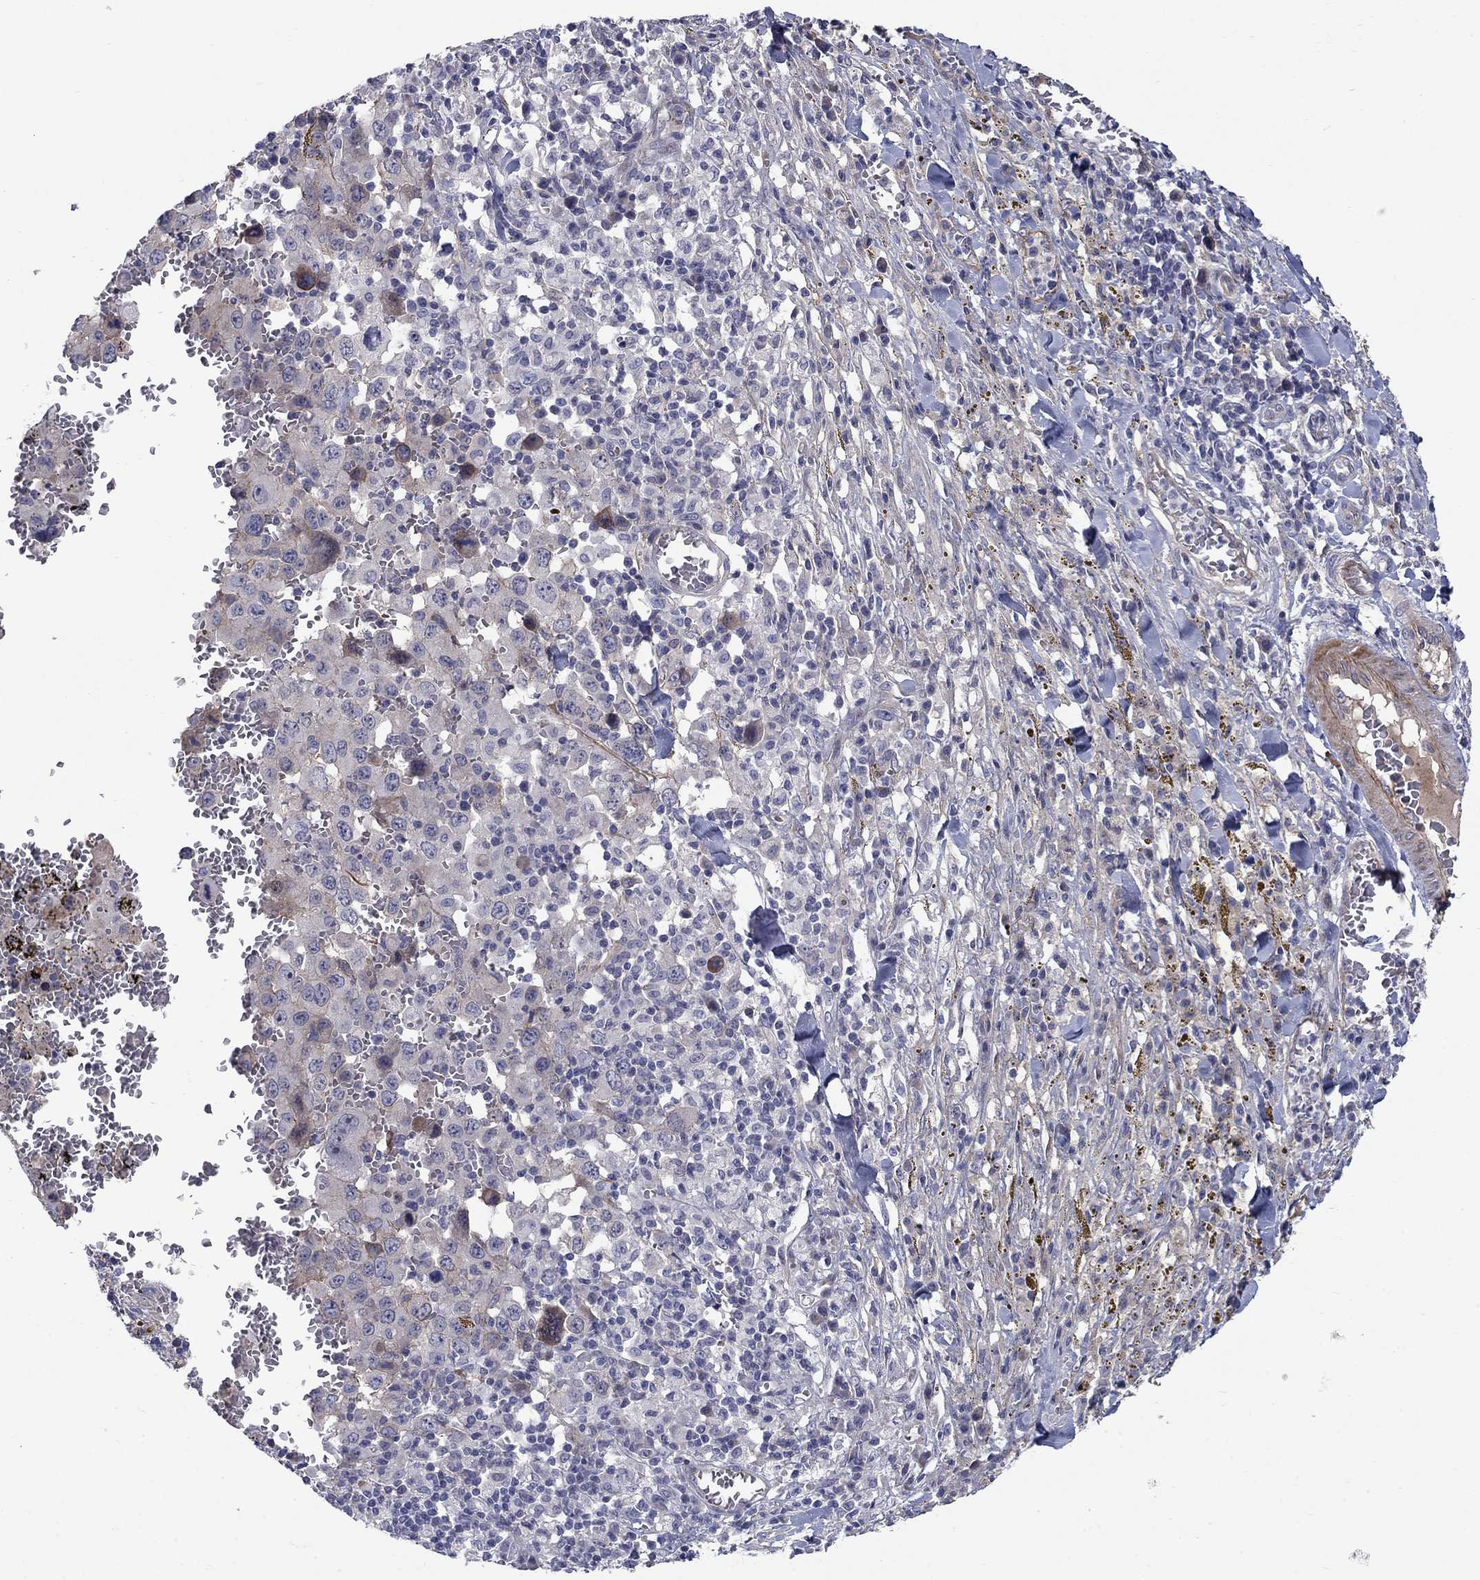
{"staining": {"intensity": "weak", "quantity": "<25%", "location": "cytoplasmic/membranous"}, "tissue": "melanoma", "cell_type": "Tumor cells", "image_type": "cancer", "snomed": [{"axis": "morphology", "description": "Malignant melanoma, NOS"}, {"axis": "topography", "description": "Skin"}], "caption": "High magnification brightfield microscopy of melanoma stained with DAB (brown) and counterstained with hematoxylin (blue): tumor cells show no significant expression.", "gene": "SLC1A1", "patient": {"sex": "female", "age": 91}}